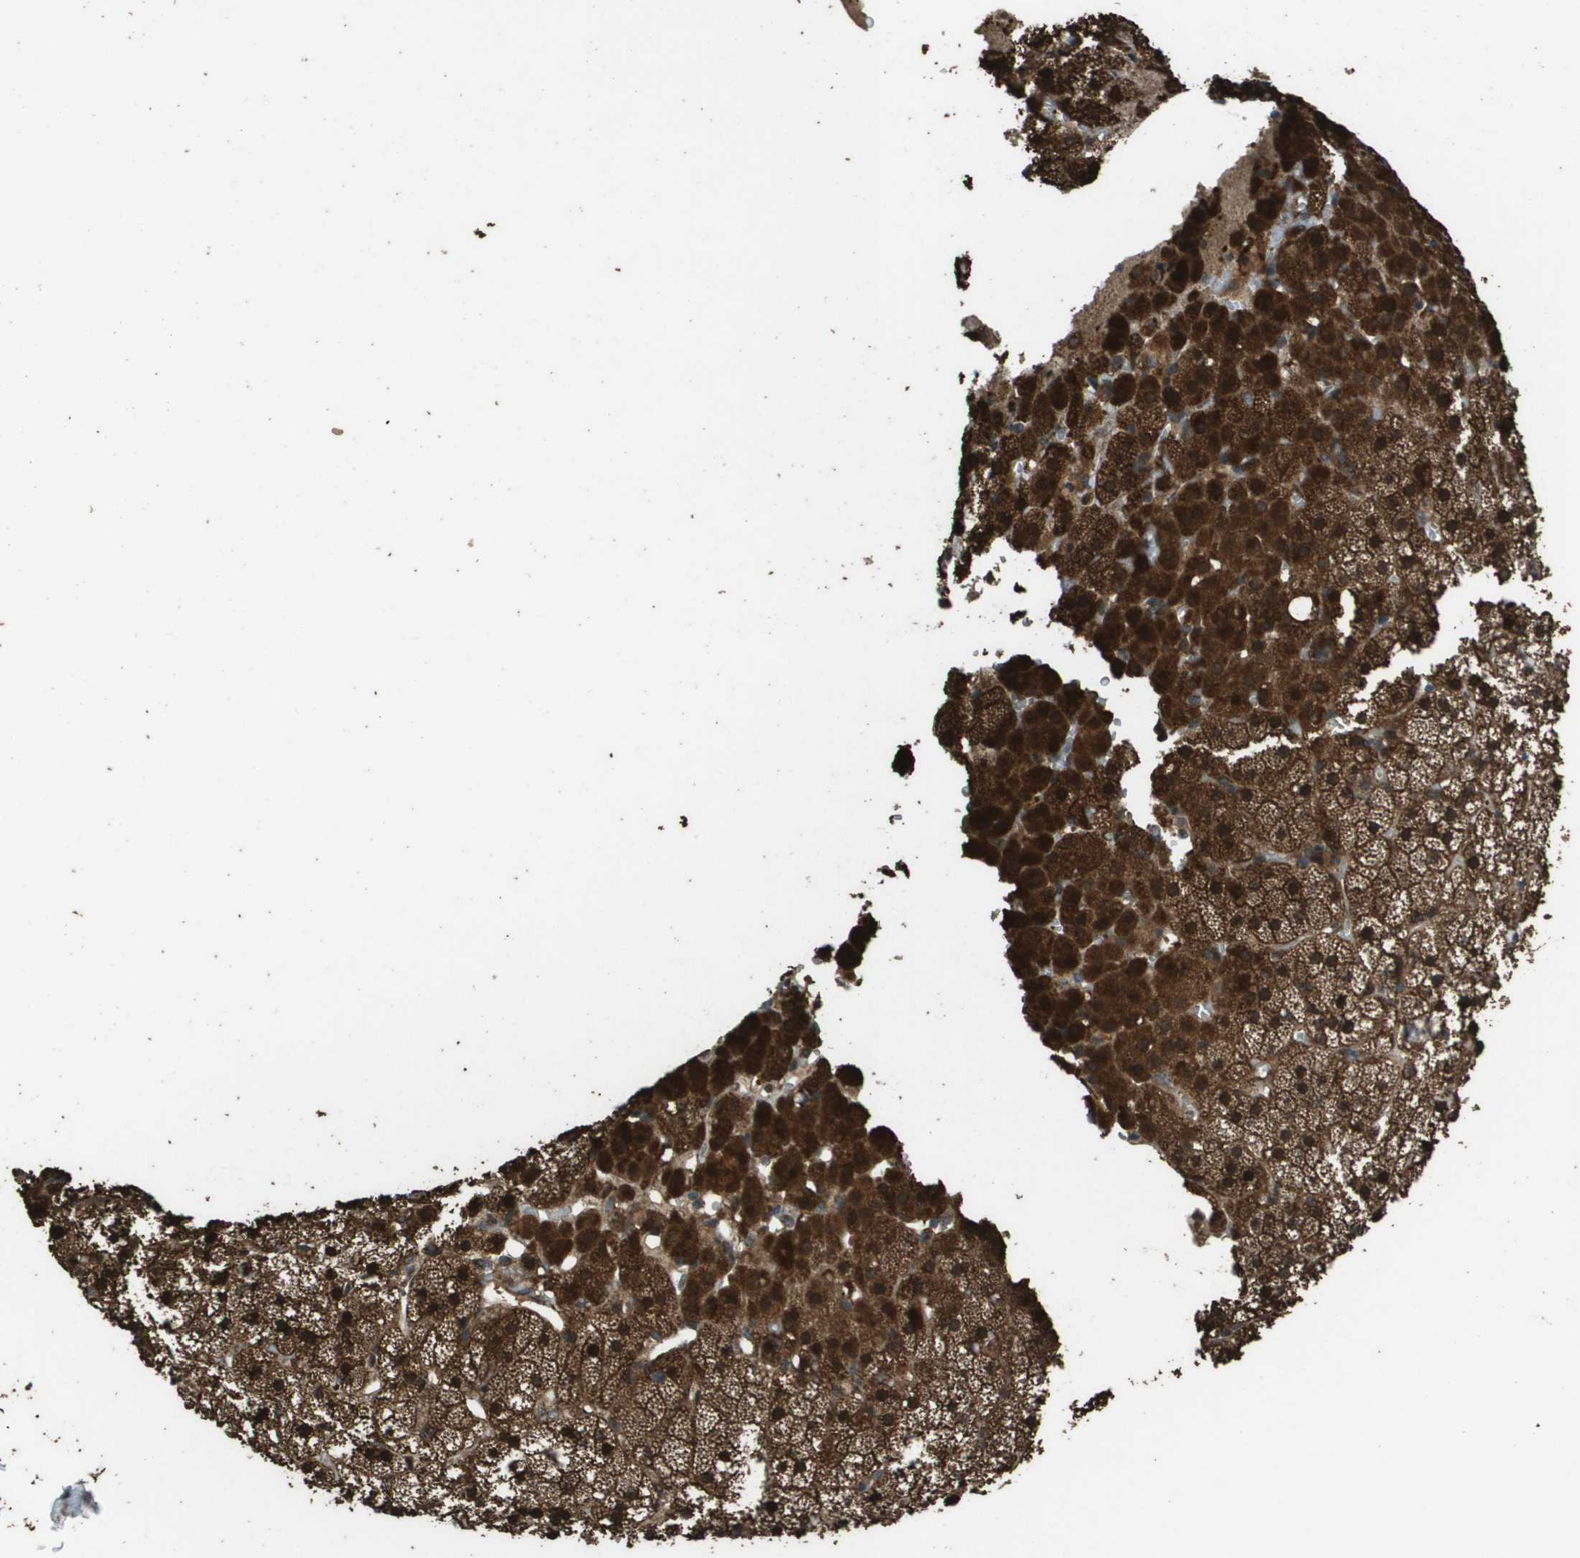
{"staining": {"intensity": "strong", "quantity": ">75%", "location": "cytoplasmic/membranous"}, "tissue": "adrenal gland", "cell_type": "Glandular cells", "image_type": "normal", "snomed": [{"axis": "morphology", "description": "Normal tissue, NOS"}, {"axis": "topography", "description": "Adrenal gland"}], "caption": "Immunohistochemistry (IHC) of normal adrenal gland exhibits high levels of strong cytoplasmic/membranous expression in about >75% of glandular cells.", "gene": "FIG4", "patient": {"sex": "male", "age": 35}}